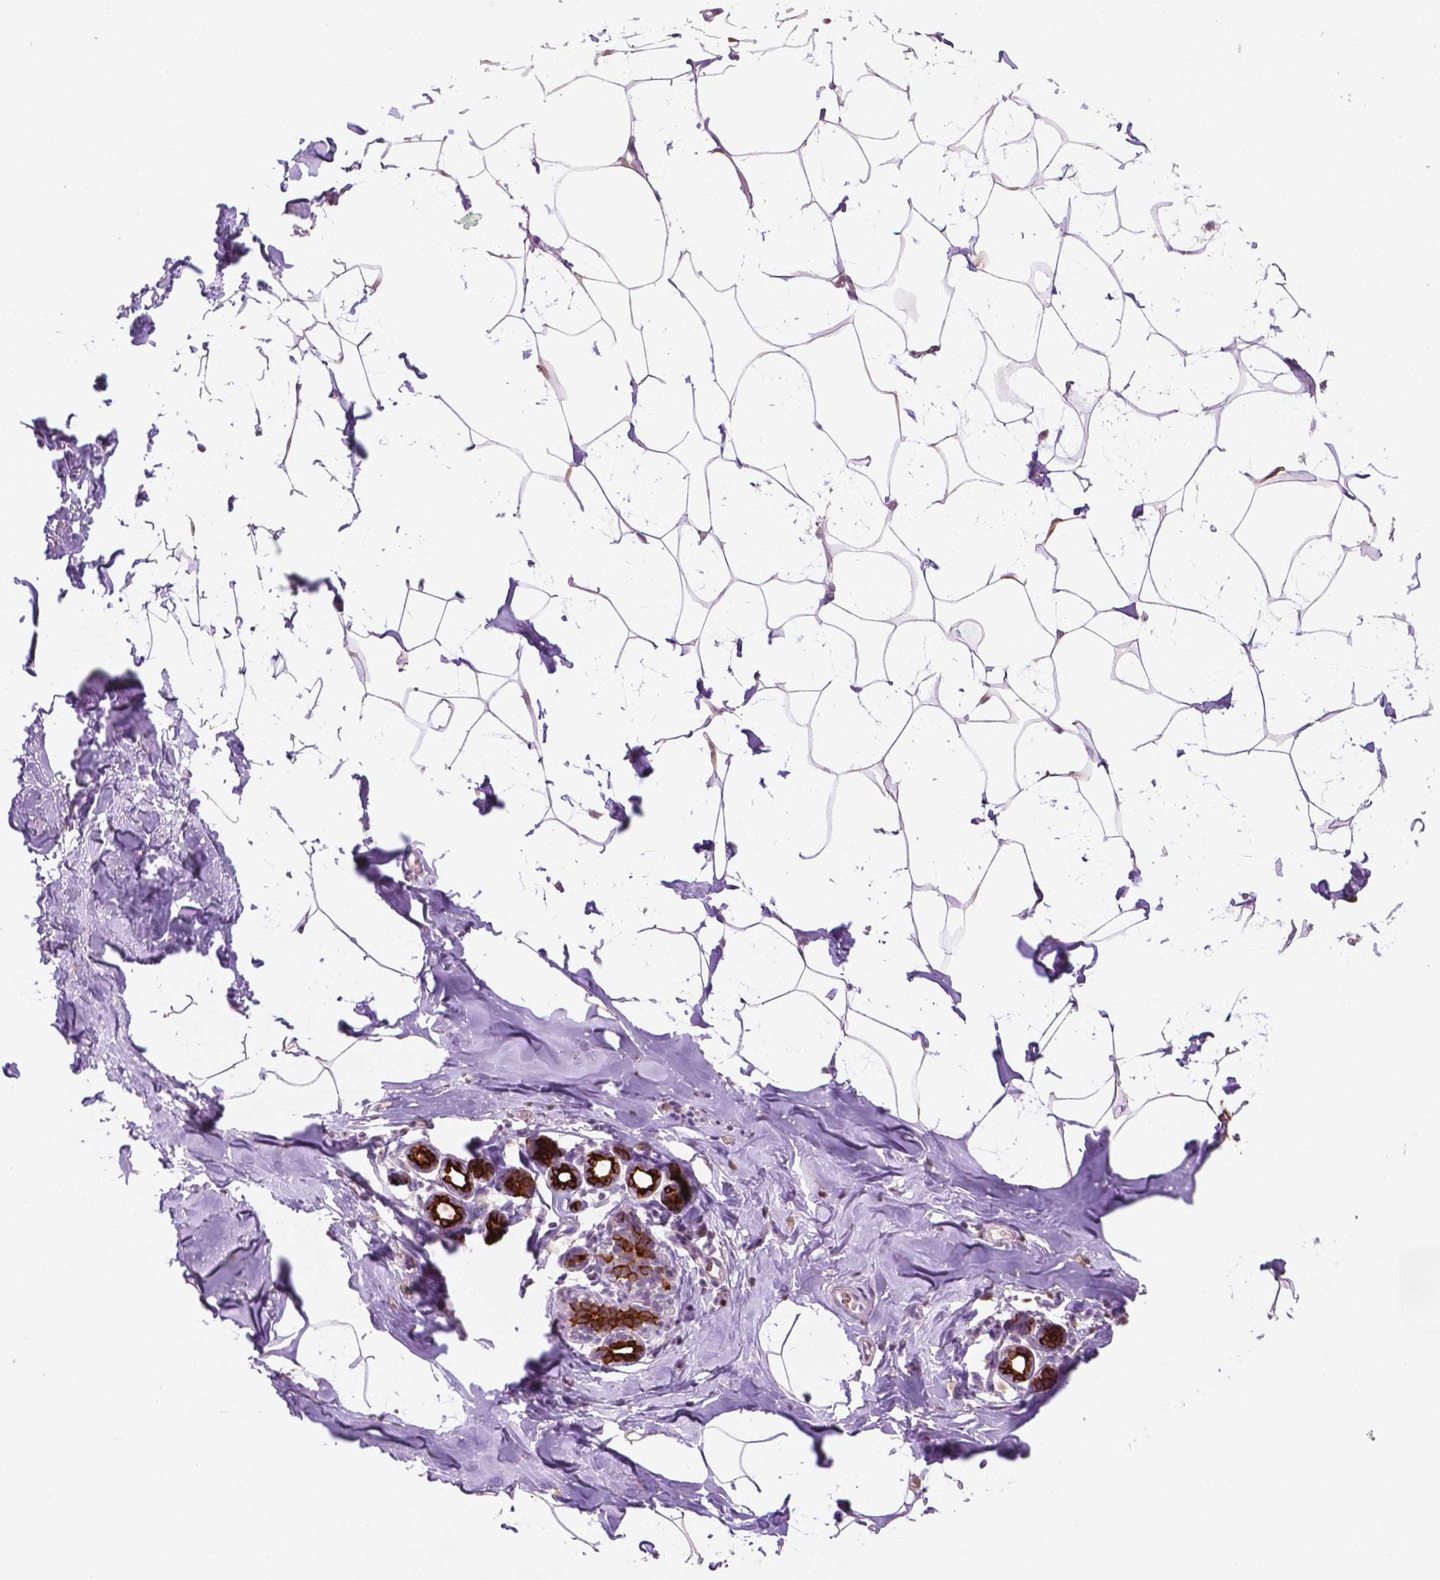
{"staining": {"intensity": "negative", "quantity": "none", "location": "none"}, "tissue": "breast", "cell_type": "Adipocytes", "image_type": "normal", "snomed": [{"axis": "morphology", "description": "Normal tissue, NOS"}, {"axis": "topography", "description": "Breast"}], "caption": "Micrograph shows no significant protein expression in adipocytes of unremarkable breast.", "gene": "SHLD3", "patient": {"sex": "female", "age": 32}}